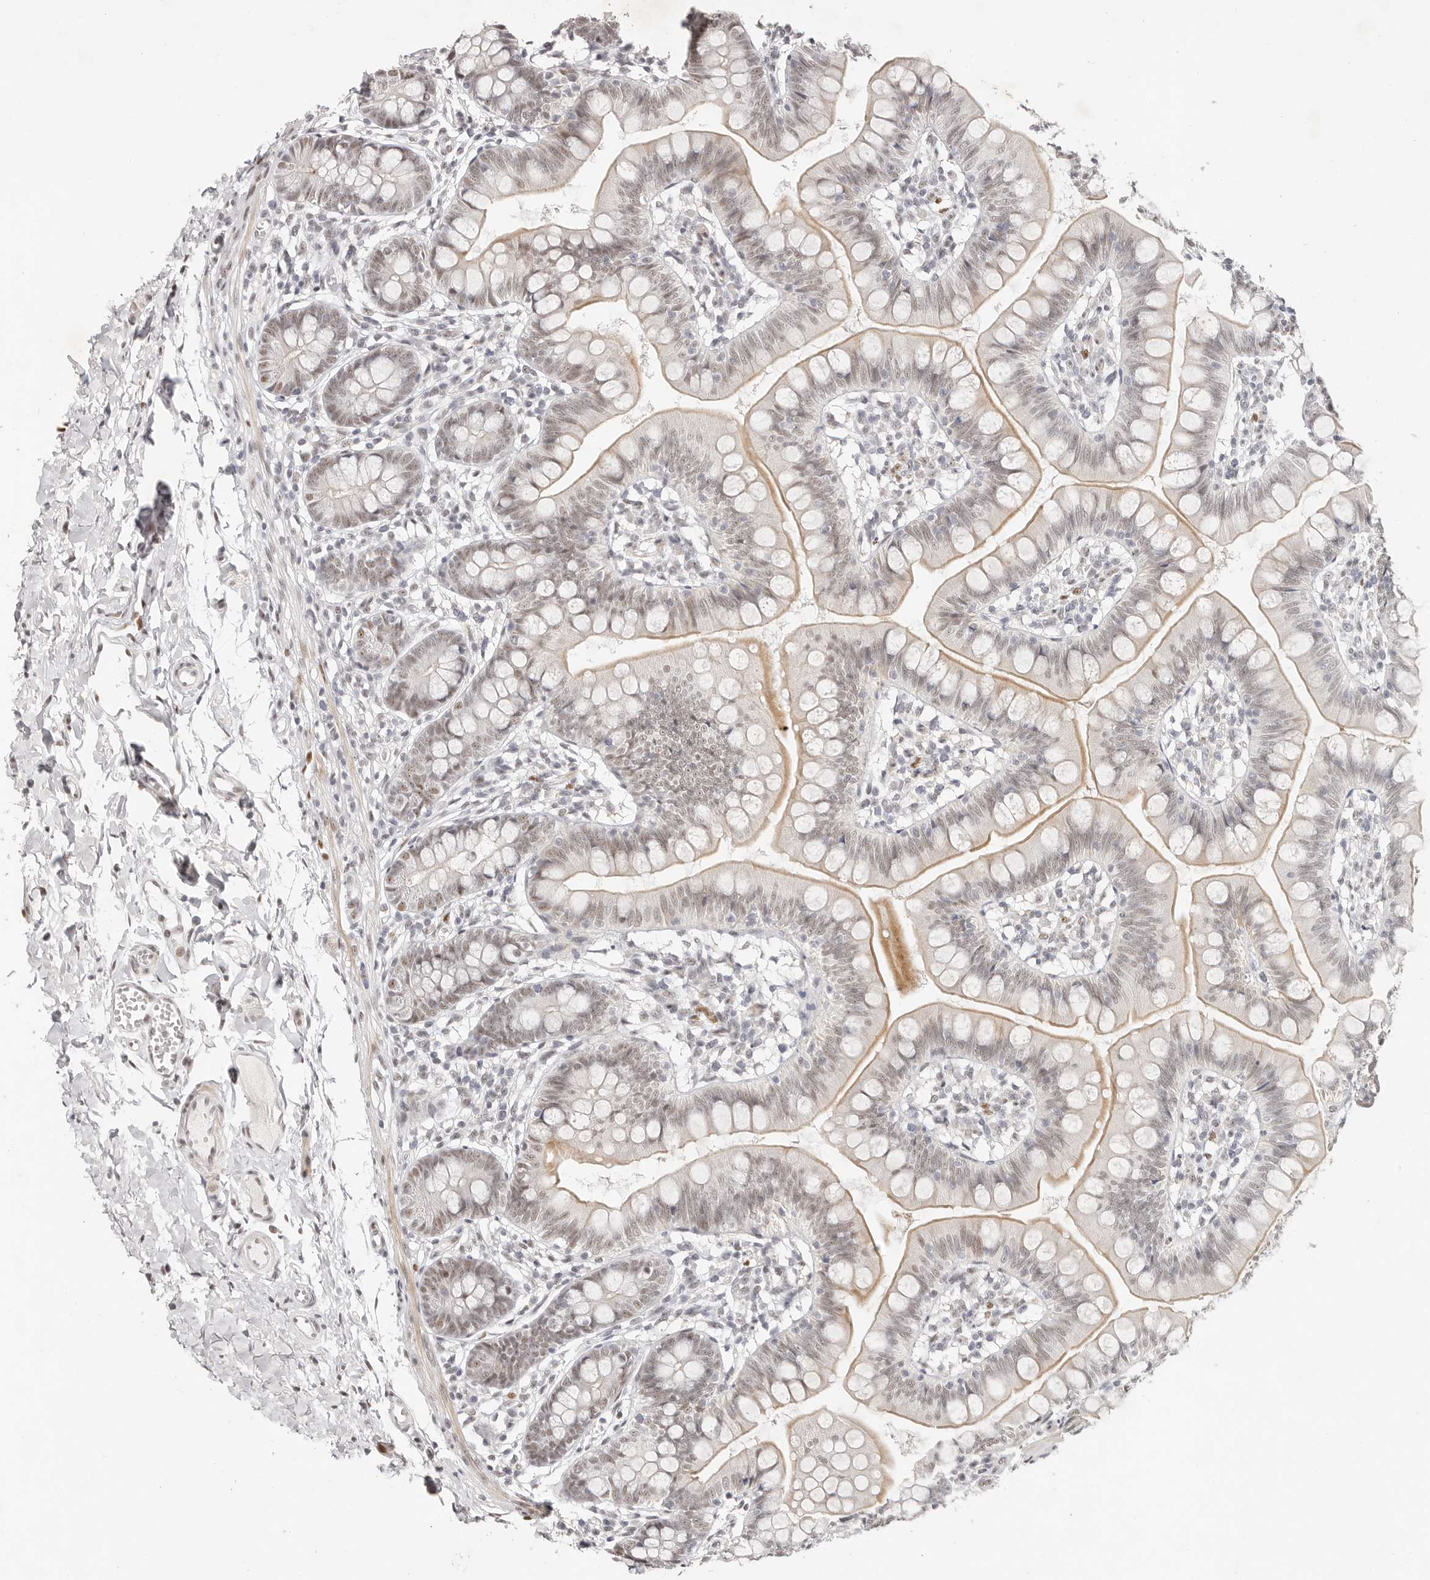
{"staining": {"intensity": "weak", "quantity": "25%-75%", "location": "cytoplasmic/membranous,nuclear"}, "tissue": "small intestine", "cell_type": "Glandular cells", "image_type": "normal", "snomed": [{"axis": "morphology", "description": "Normal tissue, NOS"}, {"axis": "topography", "description": "Small intestine"}], "caption": "This photomicrograph reveals immunohistochemistry staining of normal human small intestine, with low weak cytoplasmic/membranous,nuclear expression in about 25%-75% of glandular cells.", "gene": "LARP7", "patient": {"sex": "male", "age": 7}}